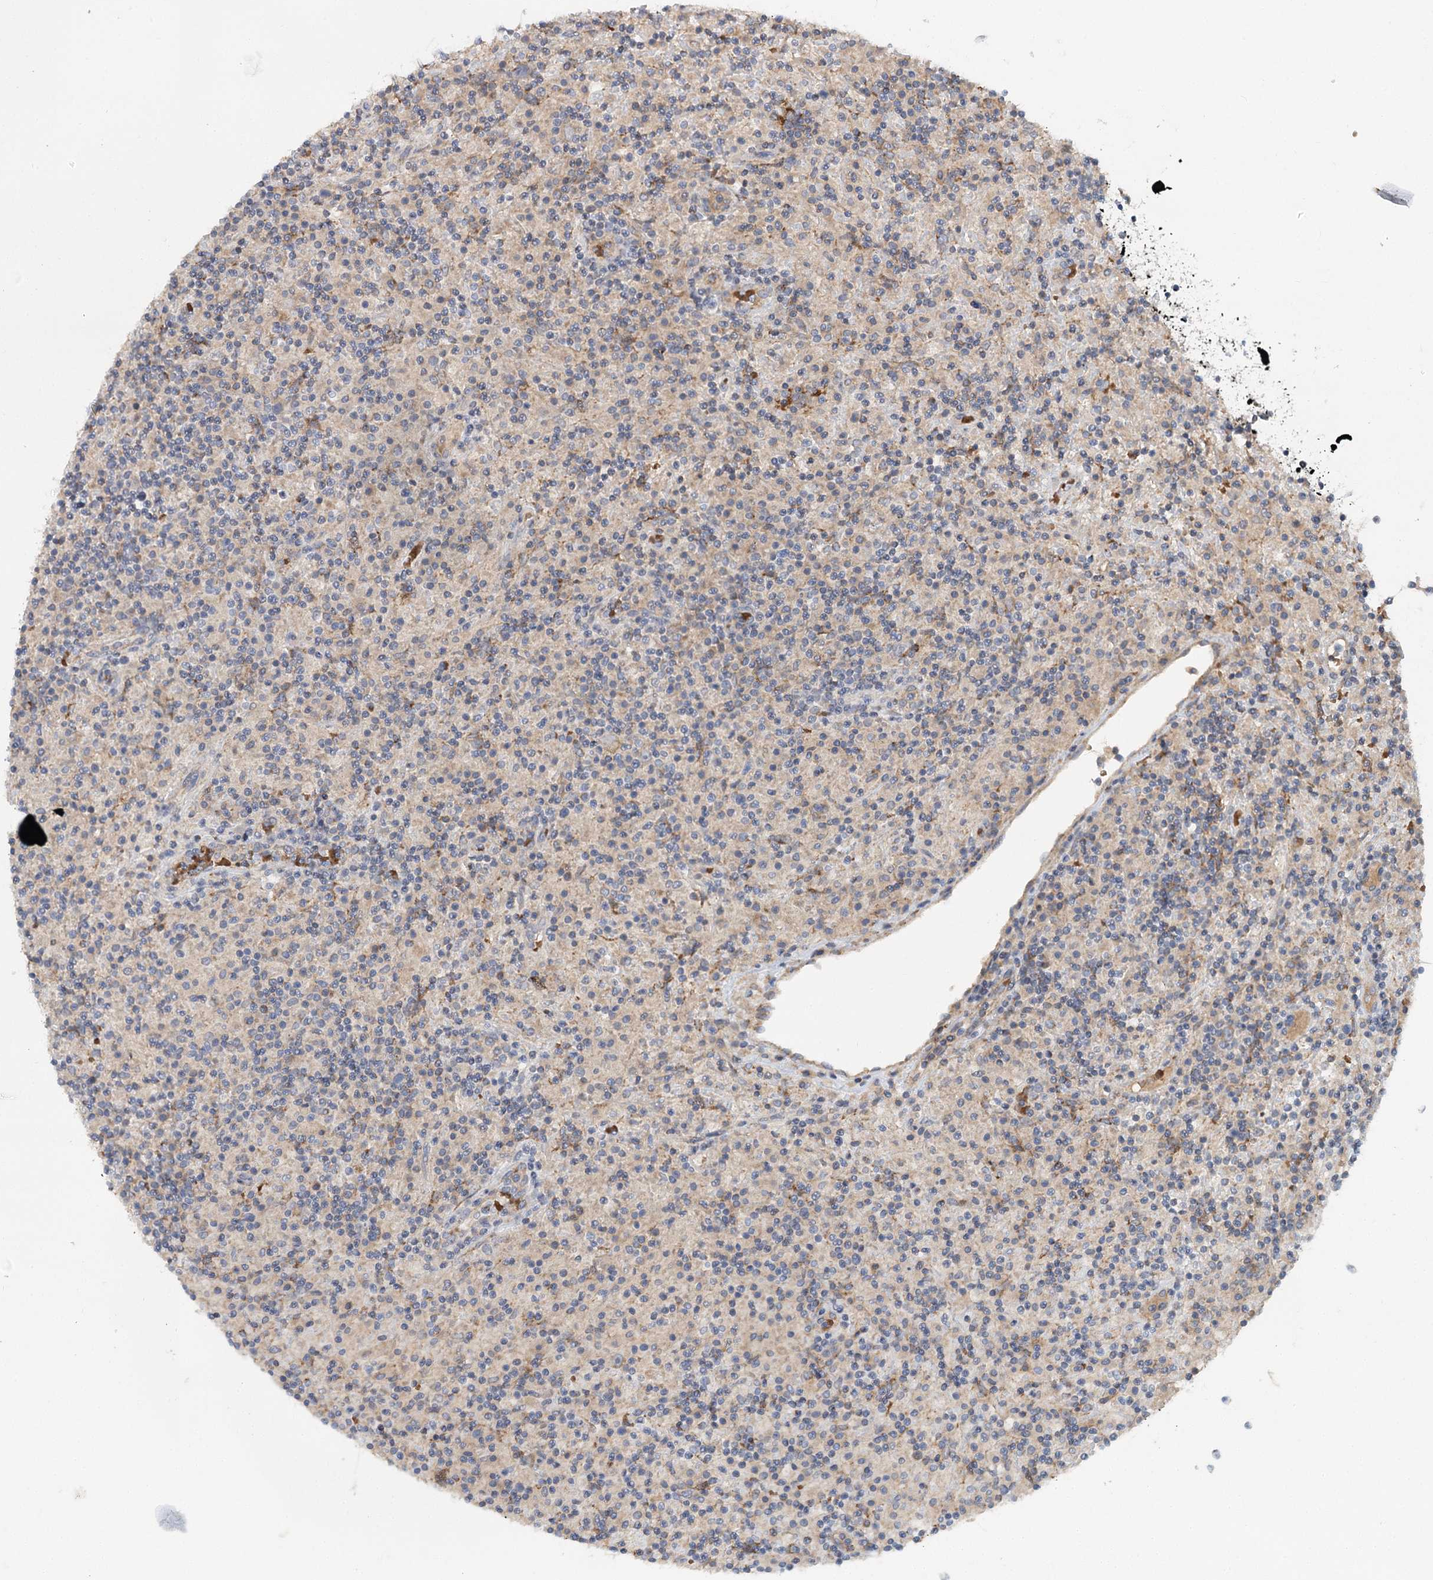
{"staining": {"intensity": "negative", "quantity": "none", "location": "none"}, "tissue": "lymphoma", "cell_type": "Tumor cells", "image_type": "cancer", "snomed": [{"axis": "morphology", "description": "Hodgkin's disease, NOS"}, {"axis": "topography", "description": "Lymph node"}], "caption": "DAB (3,3'-diaminobenzidine) immunohistochemical staining of Hodgkin's disease demonstrates no significant staining in tumor cells.", "gene": "PYROXD2", "patient": {"sex": "male", "age": 70}}